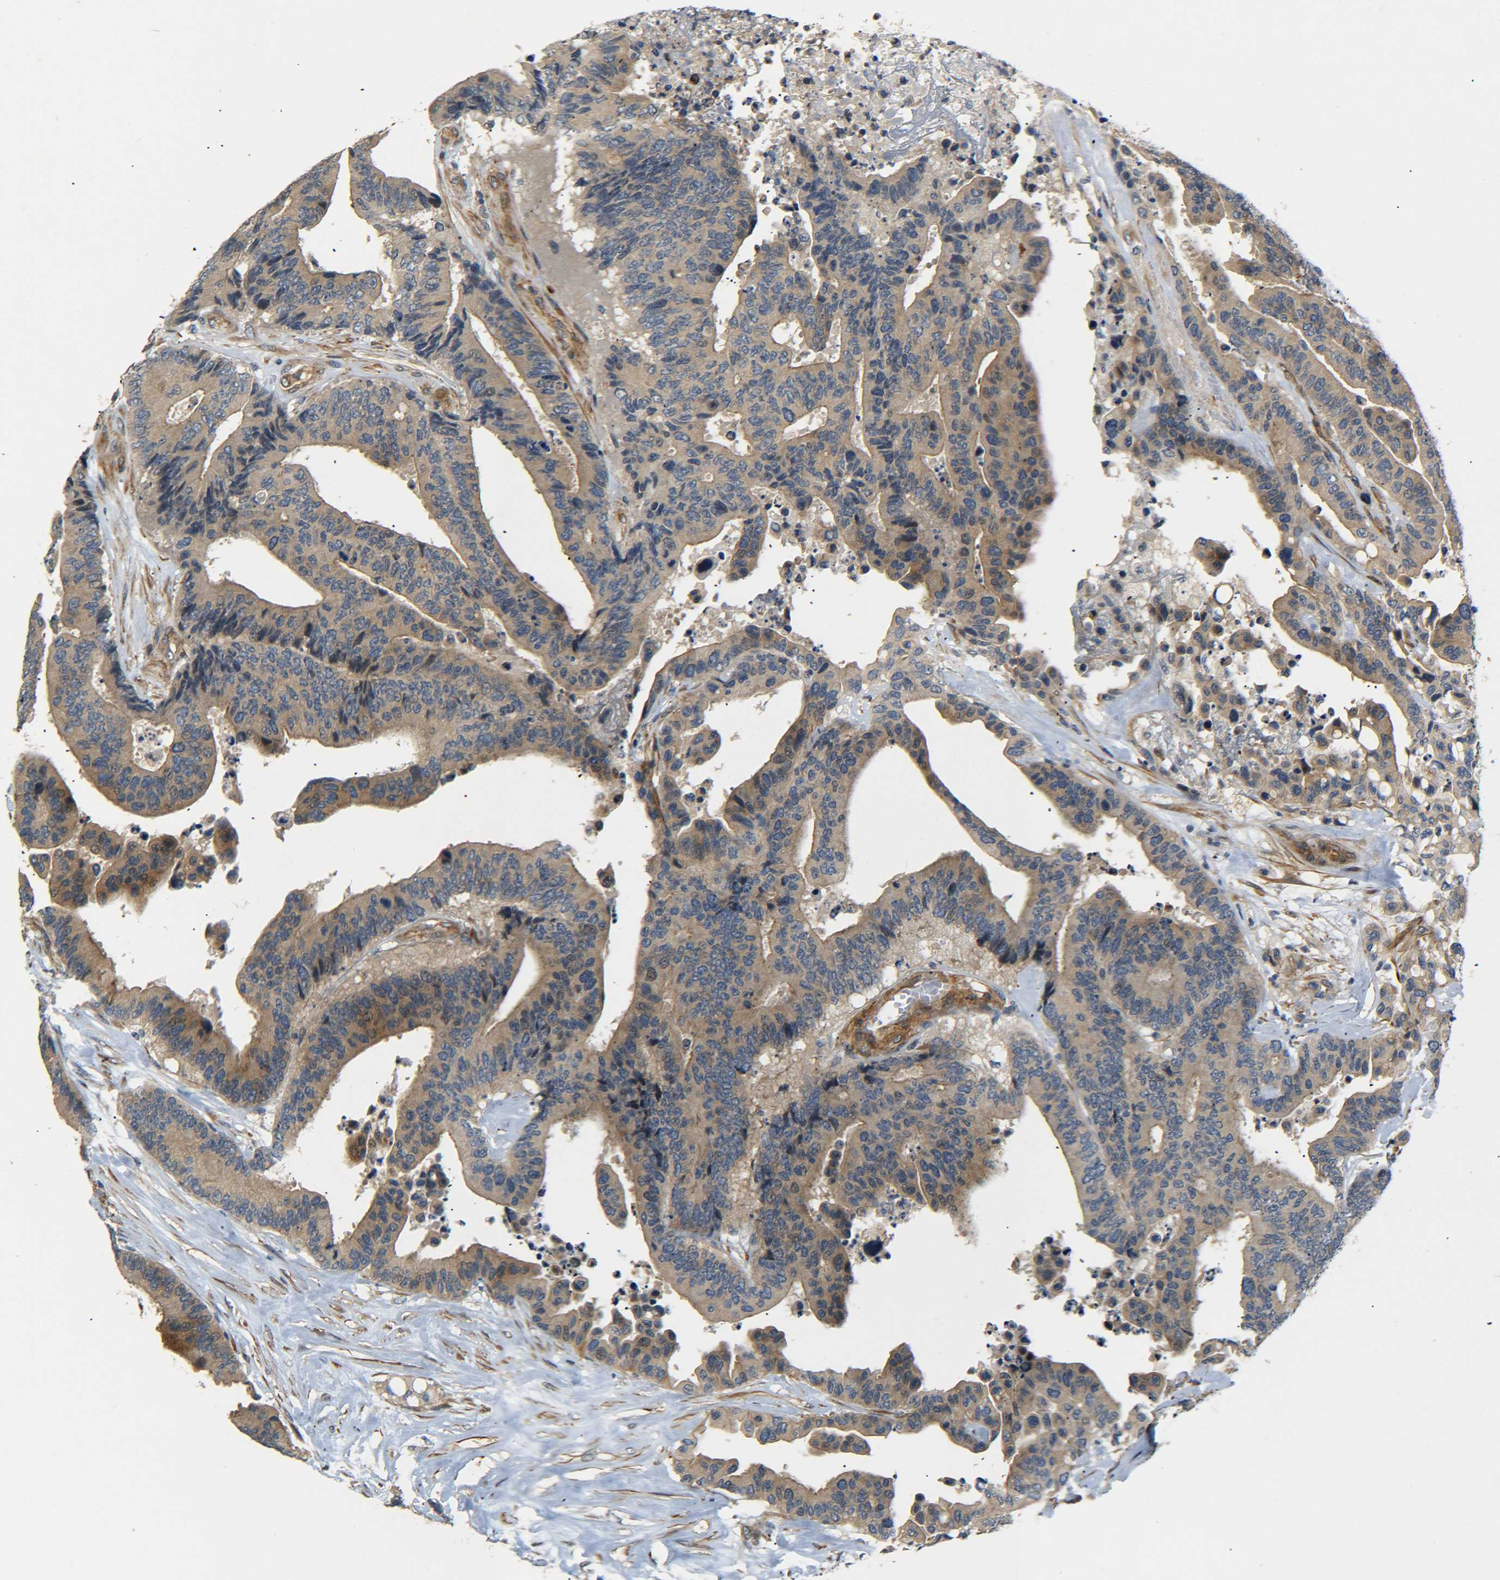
{"staining": {"intensity": "moderate", "quantity": ">75%", "location": "cytoplasmic/membranous"}, "tissue": "colorectal cancer", "cell_type": "Tumor cells", "image_type": "cancer", "snomed": [{"axis": "morphology", "description": "Normal tissue, NOS"}, {"axis": "morphology", "description": "Adenocarcinoma, NOS"}, {"axis": "topography", "description": "Colon"}], "caption": "Protein expression analysis of human adenocarcinoma (colorectal) reveals moderate cytoplasmic/membranous expression in approximately >75% of tumor cells. (DAB IHC, brown staining for protein, blue staining for nuclei).", "gene": "MEIS1", "patient": {"sex": "male", "age": 82}}